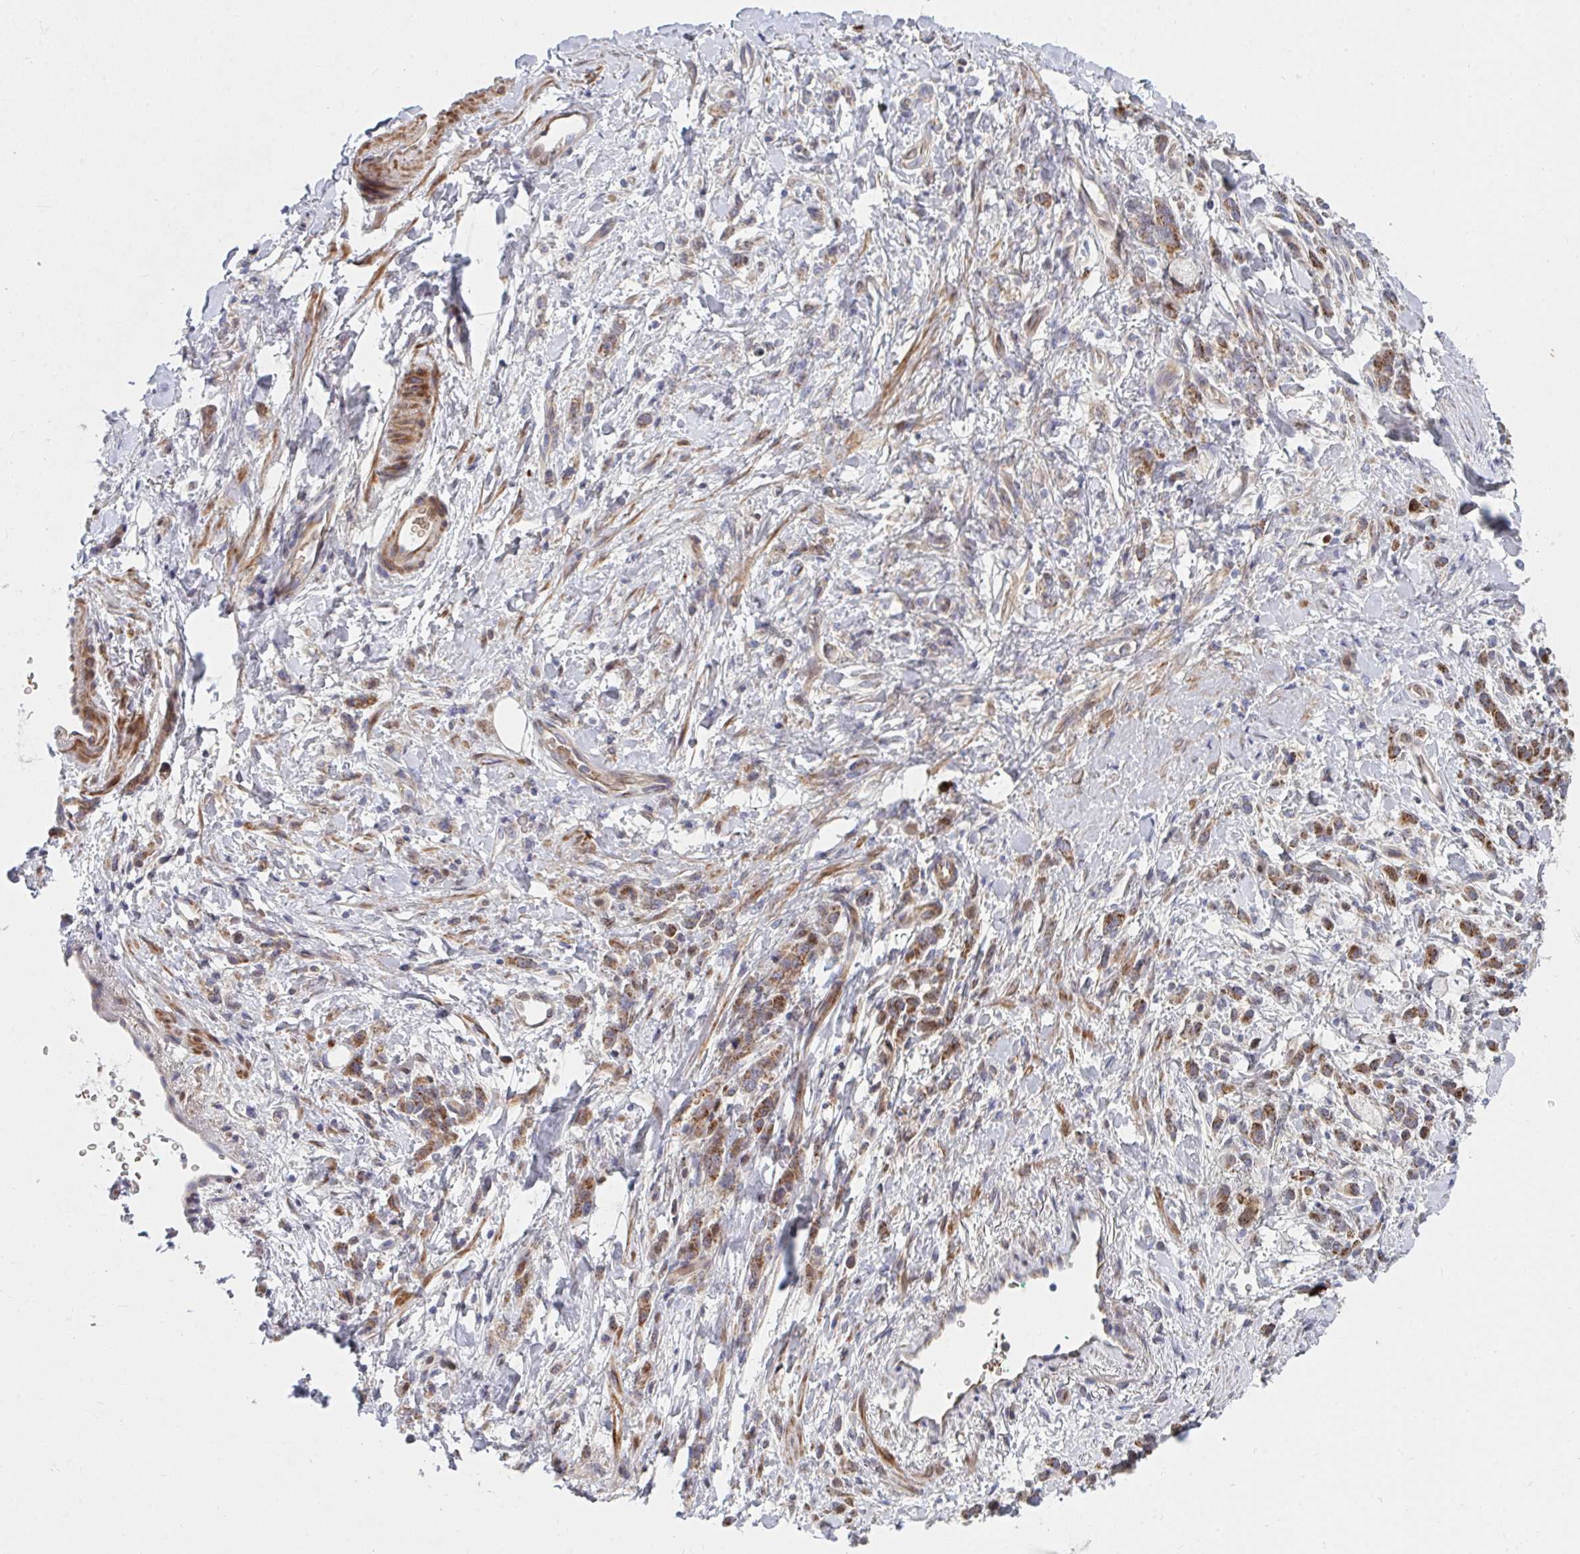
{"staining": {"intensity": "moderate", "quantity": ">75%", "location": "cytoplasmic/membranous"}, "tissue": "stomach cancer", "cell_type": "Tumor cells", "image_type": "cancer", "snomed": [{"axis": "morphology", "description": "Adenocarcinoma, NOS"}, {"axis": "topography", "description": "Stomach"}], "caption": "An image of stomach adenocarcinoma stained for a protein shows moderate cytoplasmic/membranous brown staining in tumor cells.", "gene": "TNFSF4", "patient": {"sex": "male", "age": 77}}